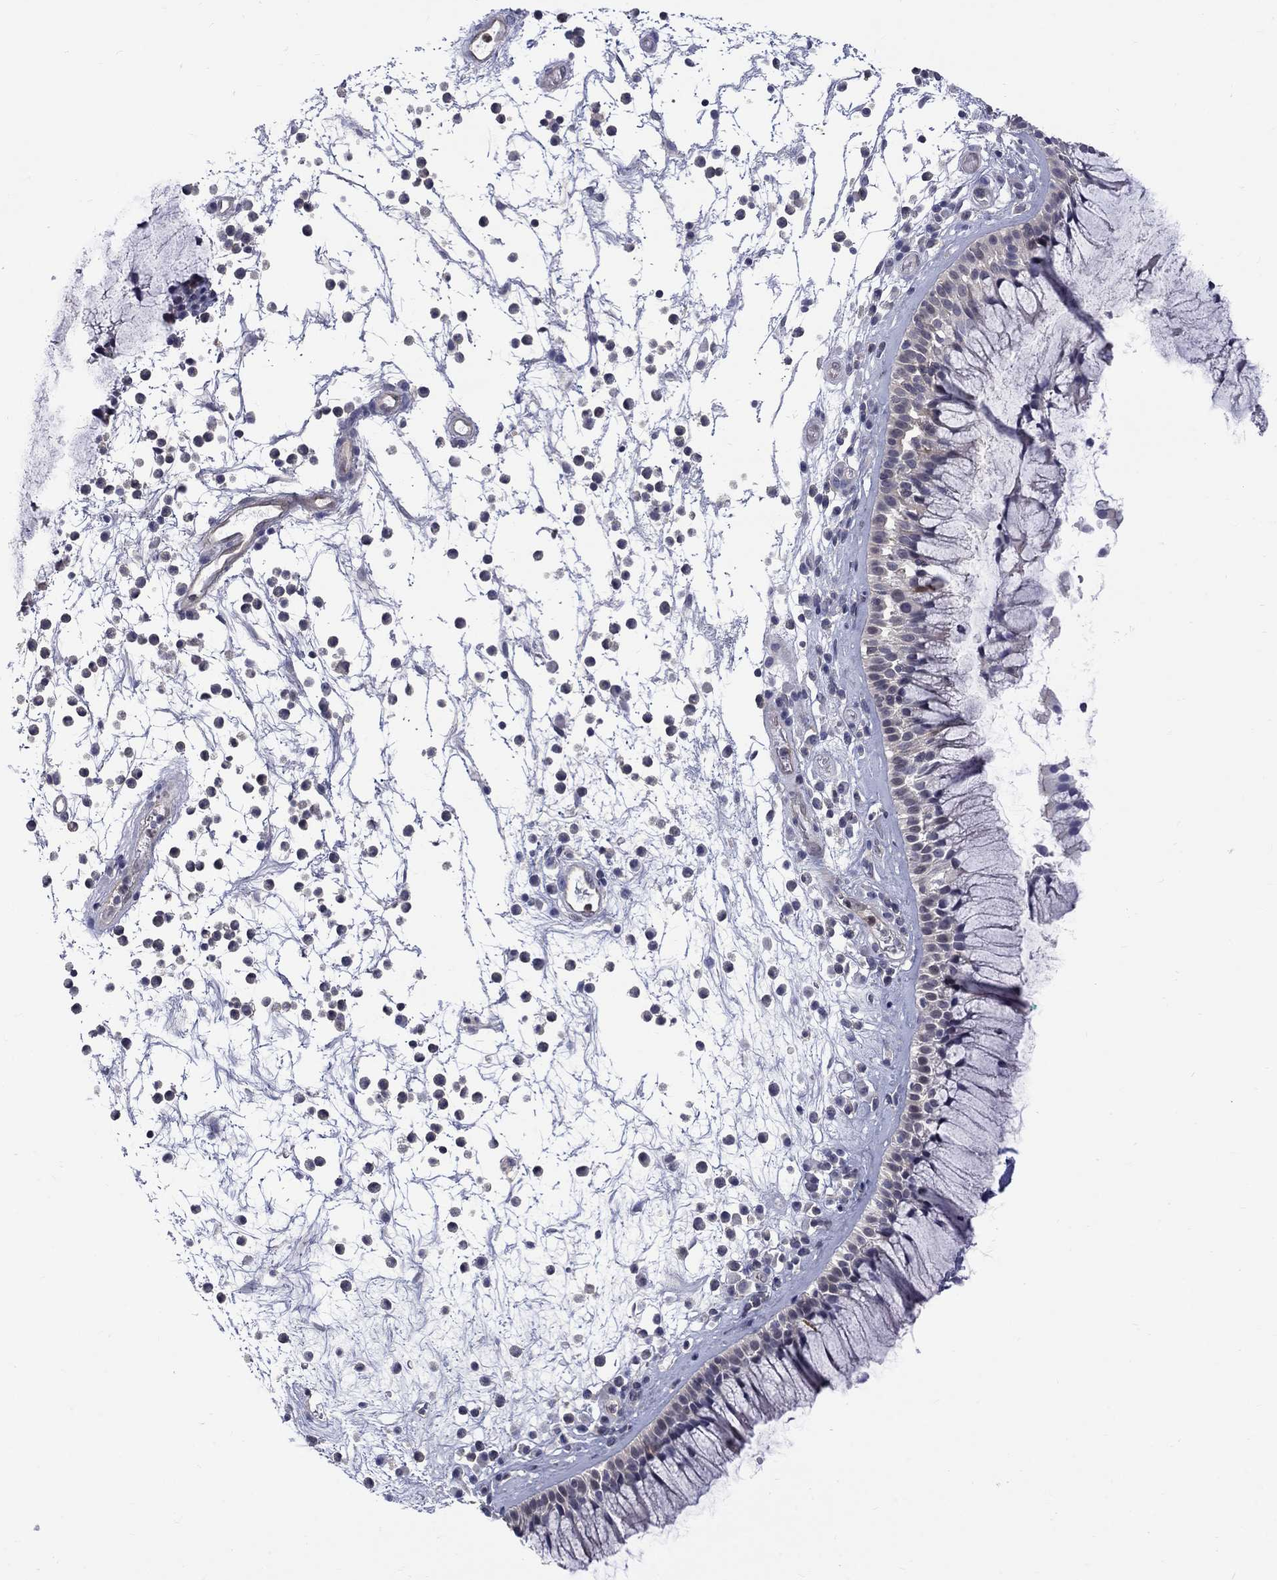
{"staining": {"intensity": "negative", "quantity": "none", "location": "none"}, "tissue": "nasopharynx", "cell_type": "Respiratory epithelial cells", "image_type": "normal", "snomed": [{"axis": "morphology", "description": "Normal tissue, NOS"}, {"axis": "topography", "description": "Nasopharynx"}], "caption": "Respiratory epithelial cells show no significant protein positivity in unremarkable nasopharynx. (DAB (3,3'-diaminobenzidine) immunohistochemistry with hematoxylin counter stain).", "gene": "HKDC1", "patient": {"sex": "male", "age": 77}}